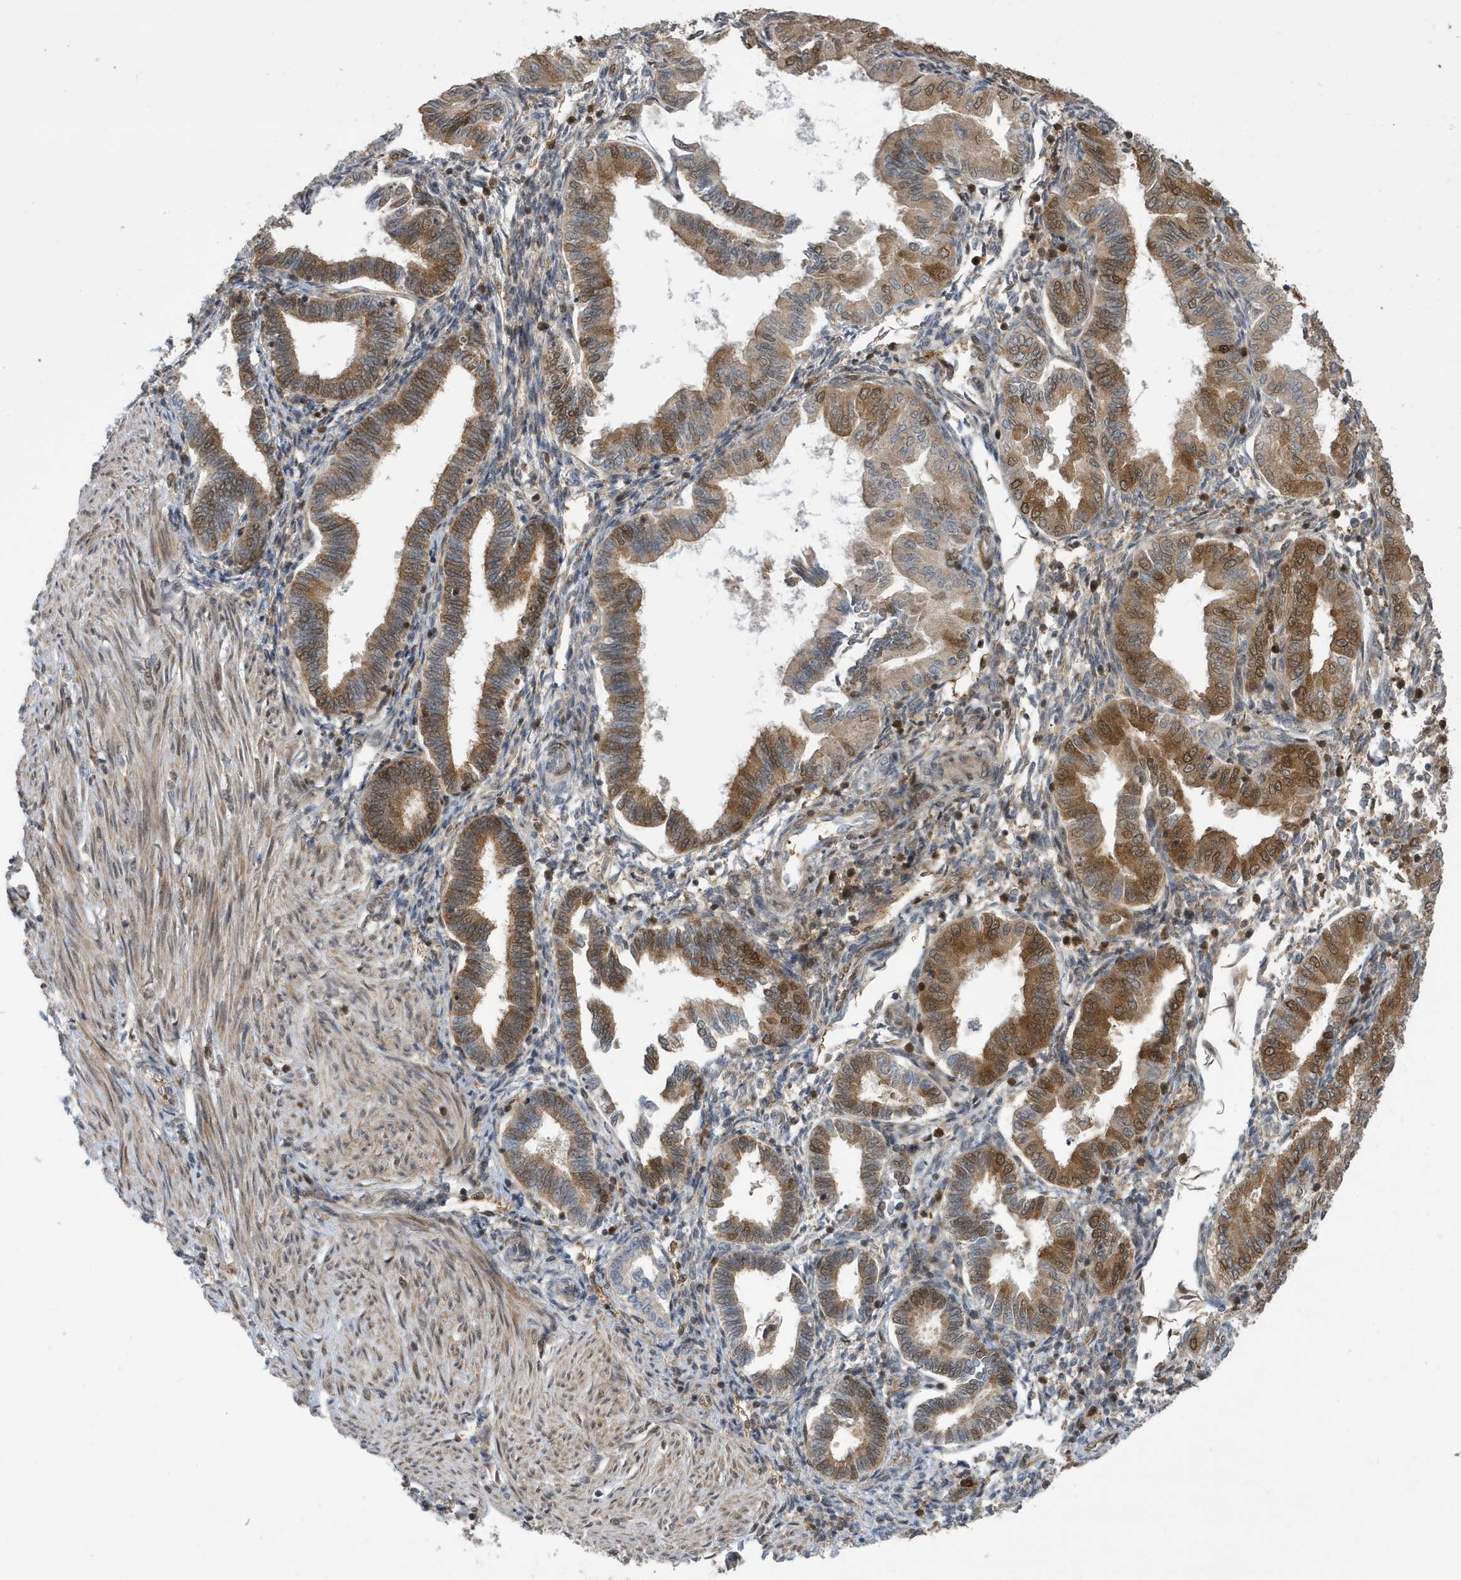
{"staining": {"intensity": "moderate", "quantity": "<25%", "location": "cytoplasmic/membranous,nuclear"}, "tissue": "endometrium", "cell_type": "Cells in endometrial stroma", "image_type": "normal", "snomed": [{"axis": "morphology", "description": "Normal tissue, NOS"}, {"axis": "topography", "description": "Endometrium"}], "caption": "The immunohistochemical stain shows moderate cytoplasmic/membranous,nuclear expression in cells in endometrial stroma of benign endometrium. (DAB = brown stain, brightfield microscopy at high magnification).", "gene": "UBQLN1", "patient": {"sex": "female", "age": 53}}